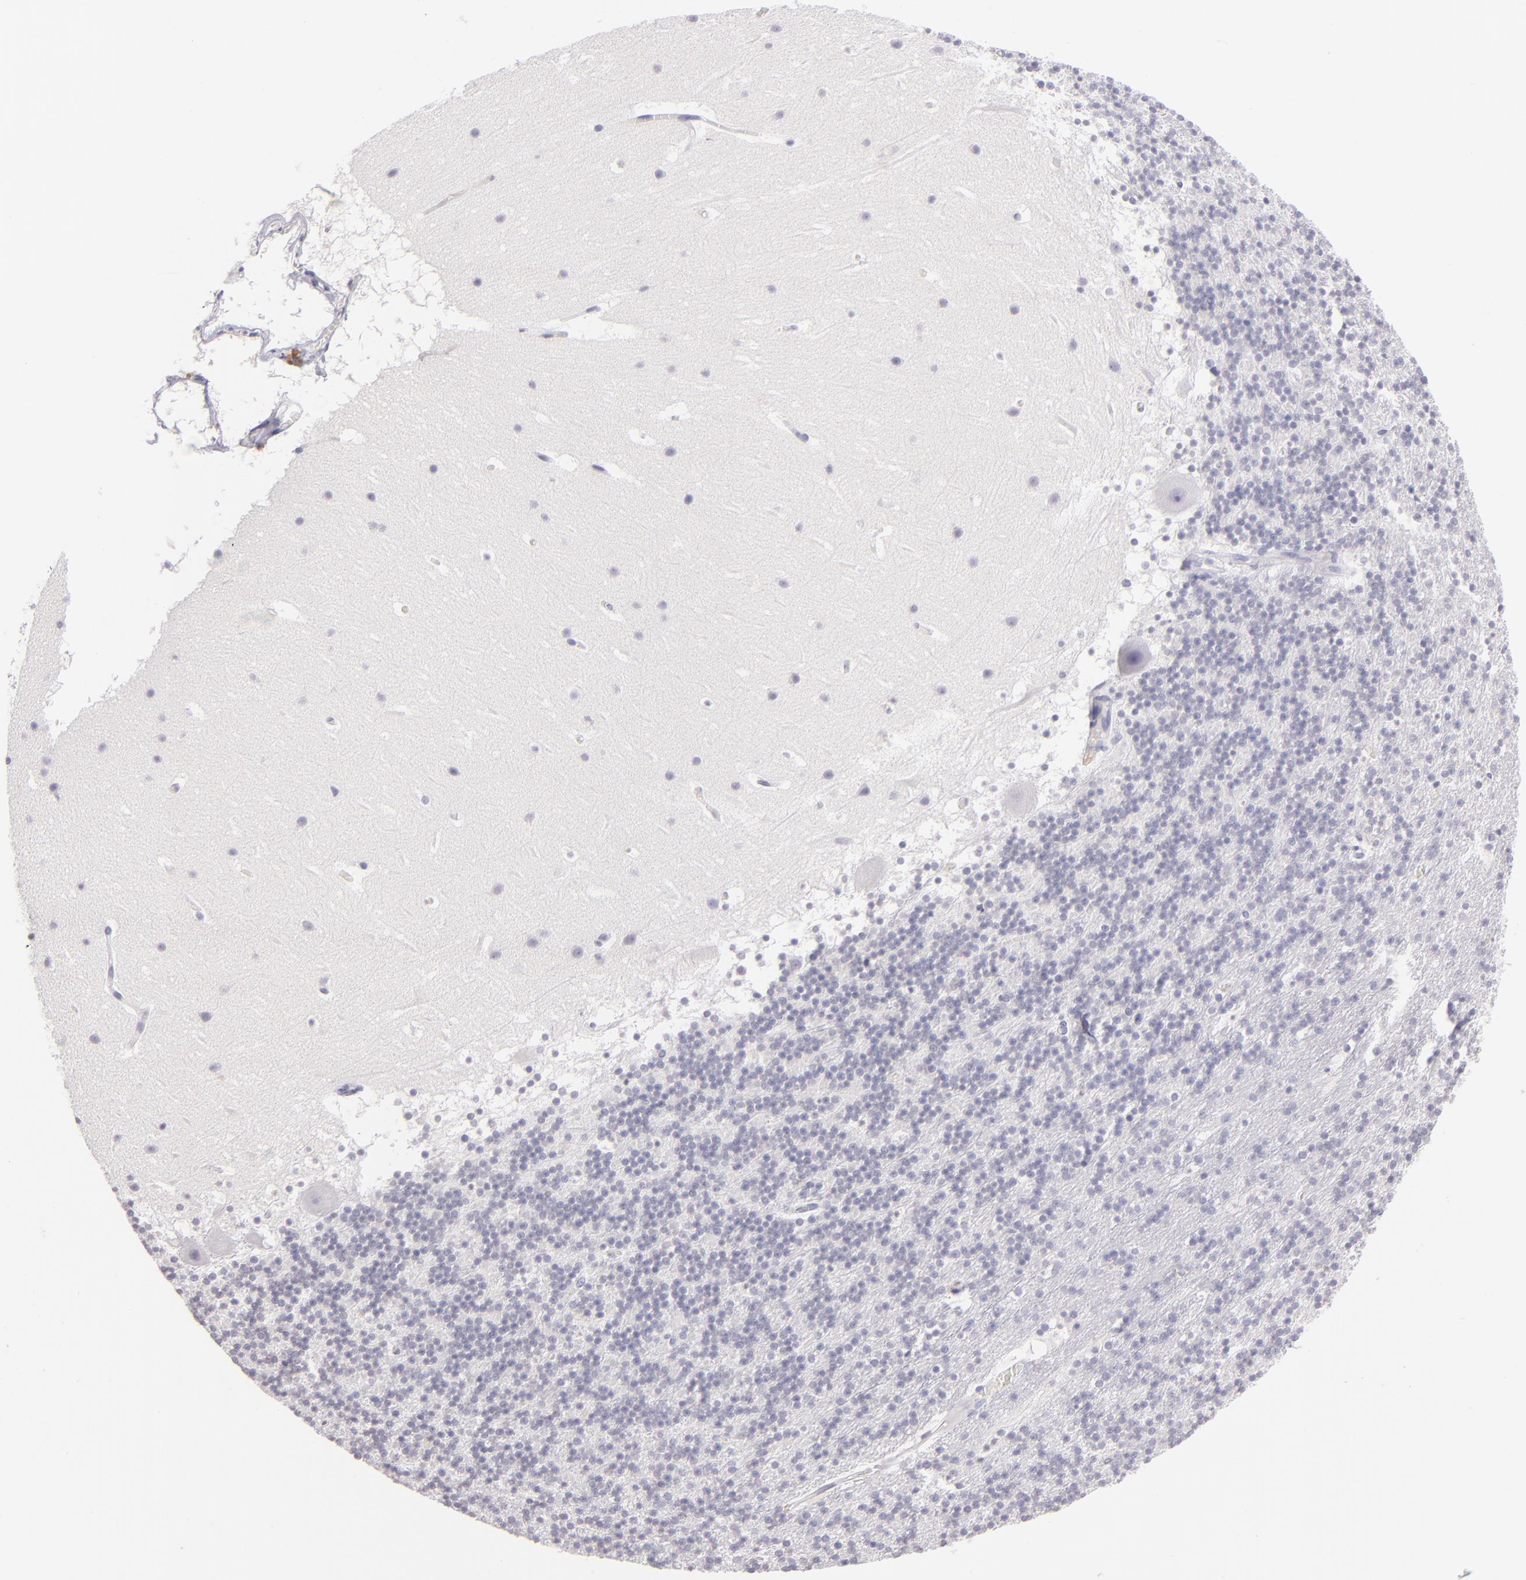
{"staining": {"intensity": "negative", "quantity": "none", "location": "none"}, "tissue": "cerebellum", "cell_type": "Cells in granular layer", "image_type": "normal", "snomed": [{"axis": "morphology", "description": "Normal tissue, NOS"}, {"axis": "topography", "description": "Cerebellum"}], "caption": "An IHC image of unremarkable cerebellum is shown. There is no staining in cells in granular layer of cerebellum. (Immunohistochemistry (ihc), brightfield microscopy, high magnification).", "gene": "IL2RA", "patient": {"sex": "male", "age": 45}}